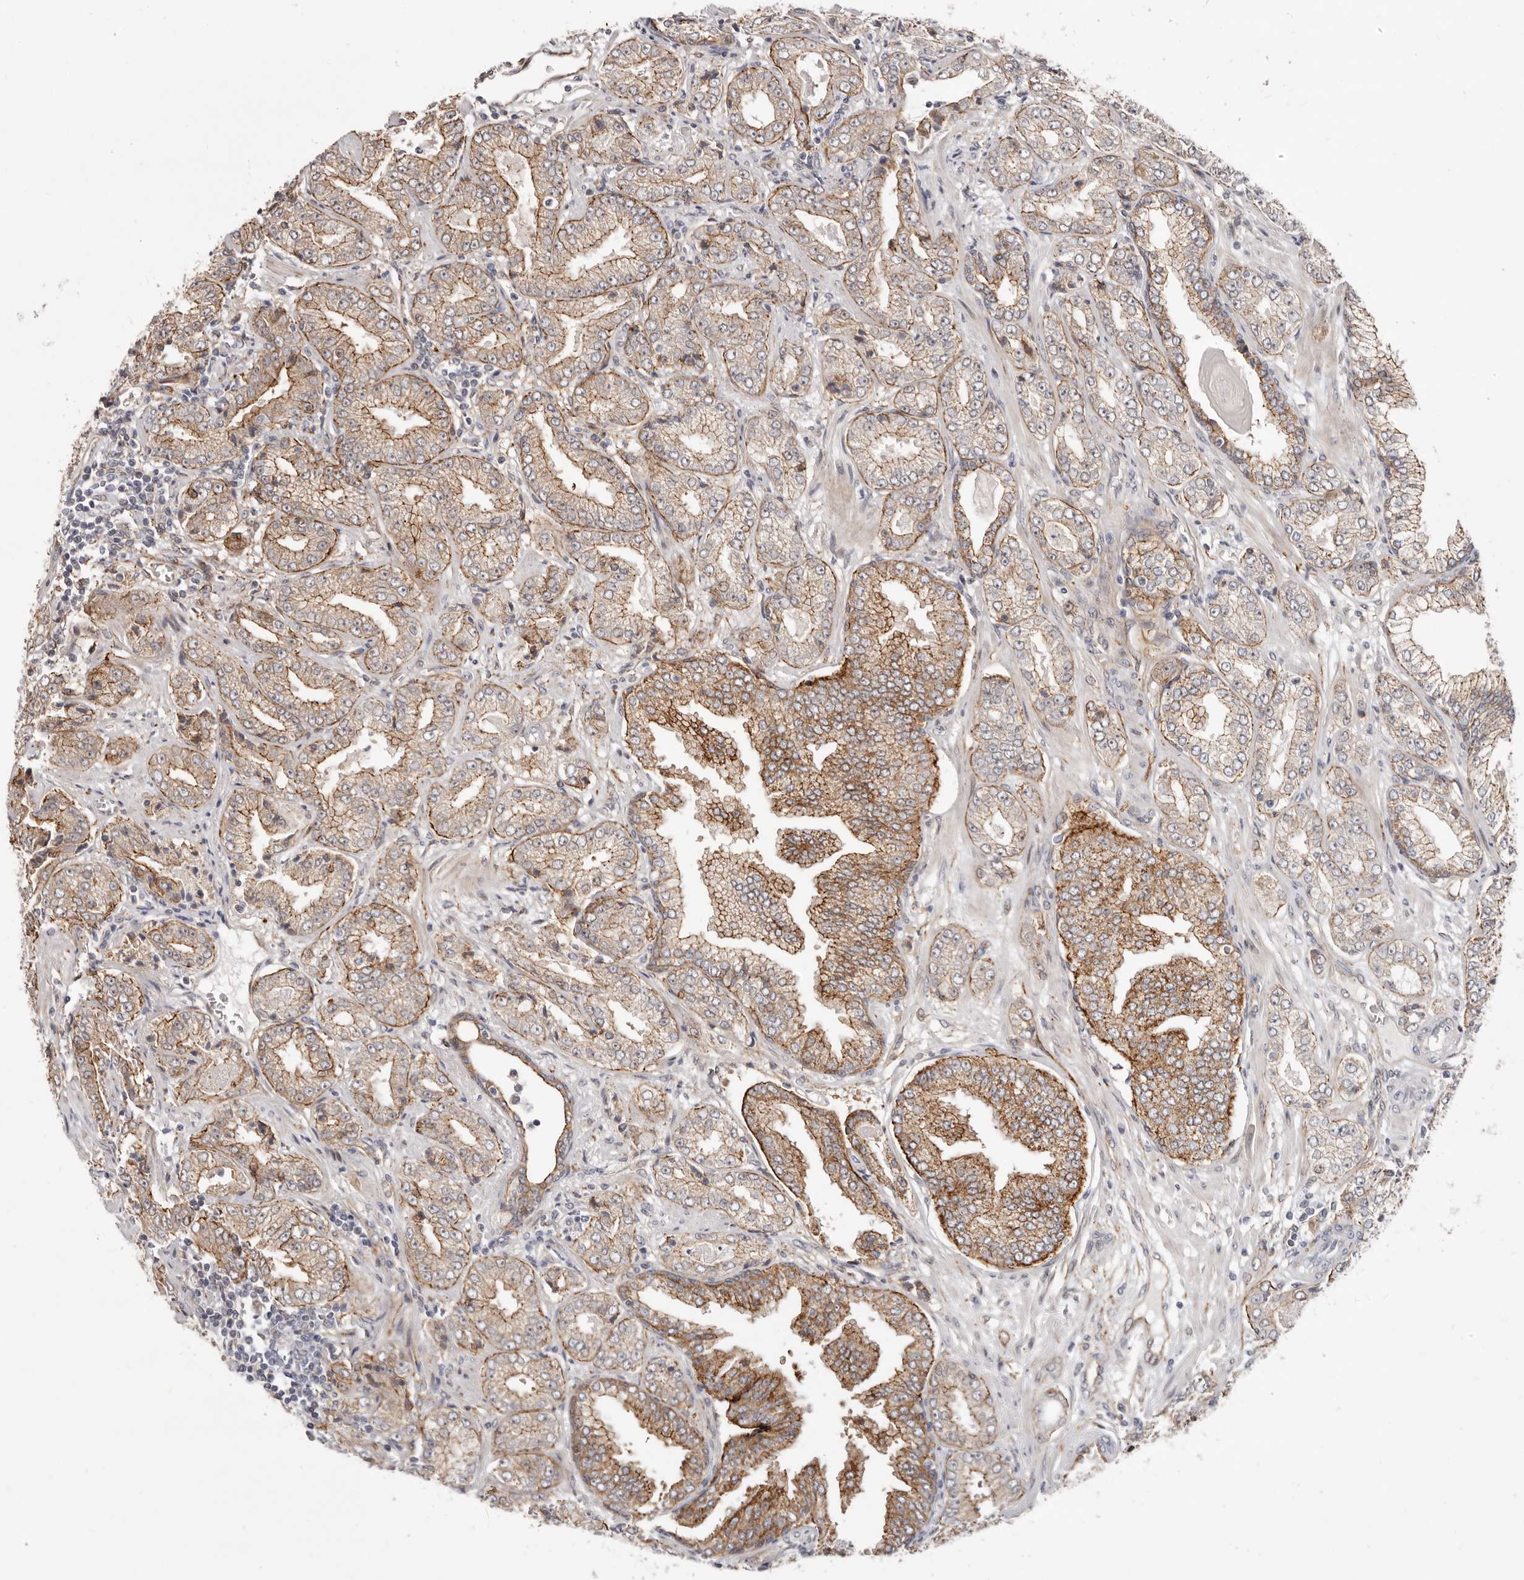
{"staining": {"intensity": "moderate", "quantity": ">75%", "location": "cytoplasmic/membranous"}, "tissue": "prostate cancer", "cell_type": "Tumor cells", "image_type": "cancer", "snomed": [{"axis": "morphology", "description": "Adenocarcinoma, High grade"}, {"axis": "topography", "description": "Prostate"}], "caption": "Immunohistochemical staining of prostate cancer (adenocarcinoma (high-grade)) exhibits moderate cytoplasmic/membranous protein expression in approximately >75% of tumor cells.", "gene": "SZT2", "patient": {"sex": "male", "age": 71}}